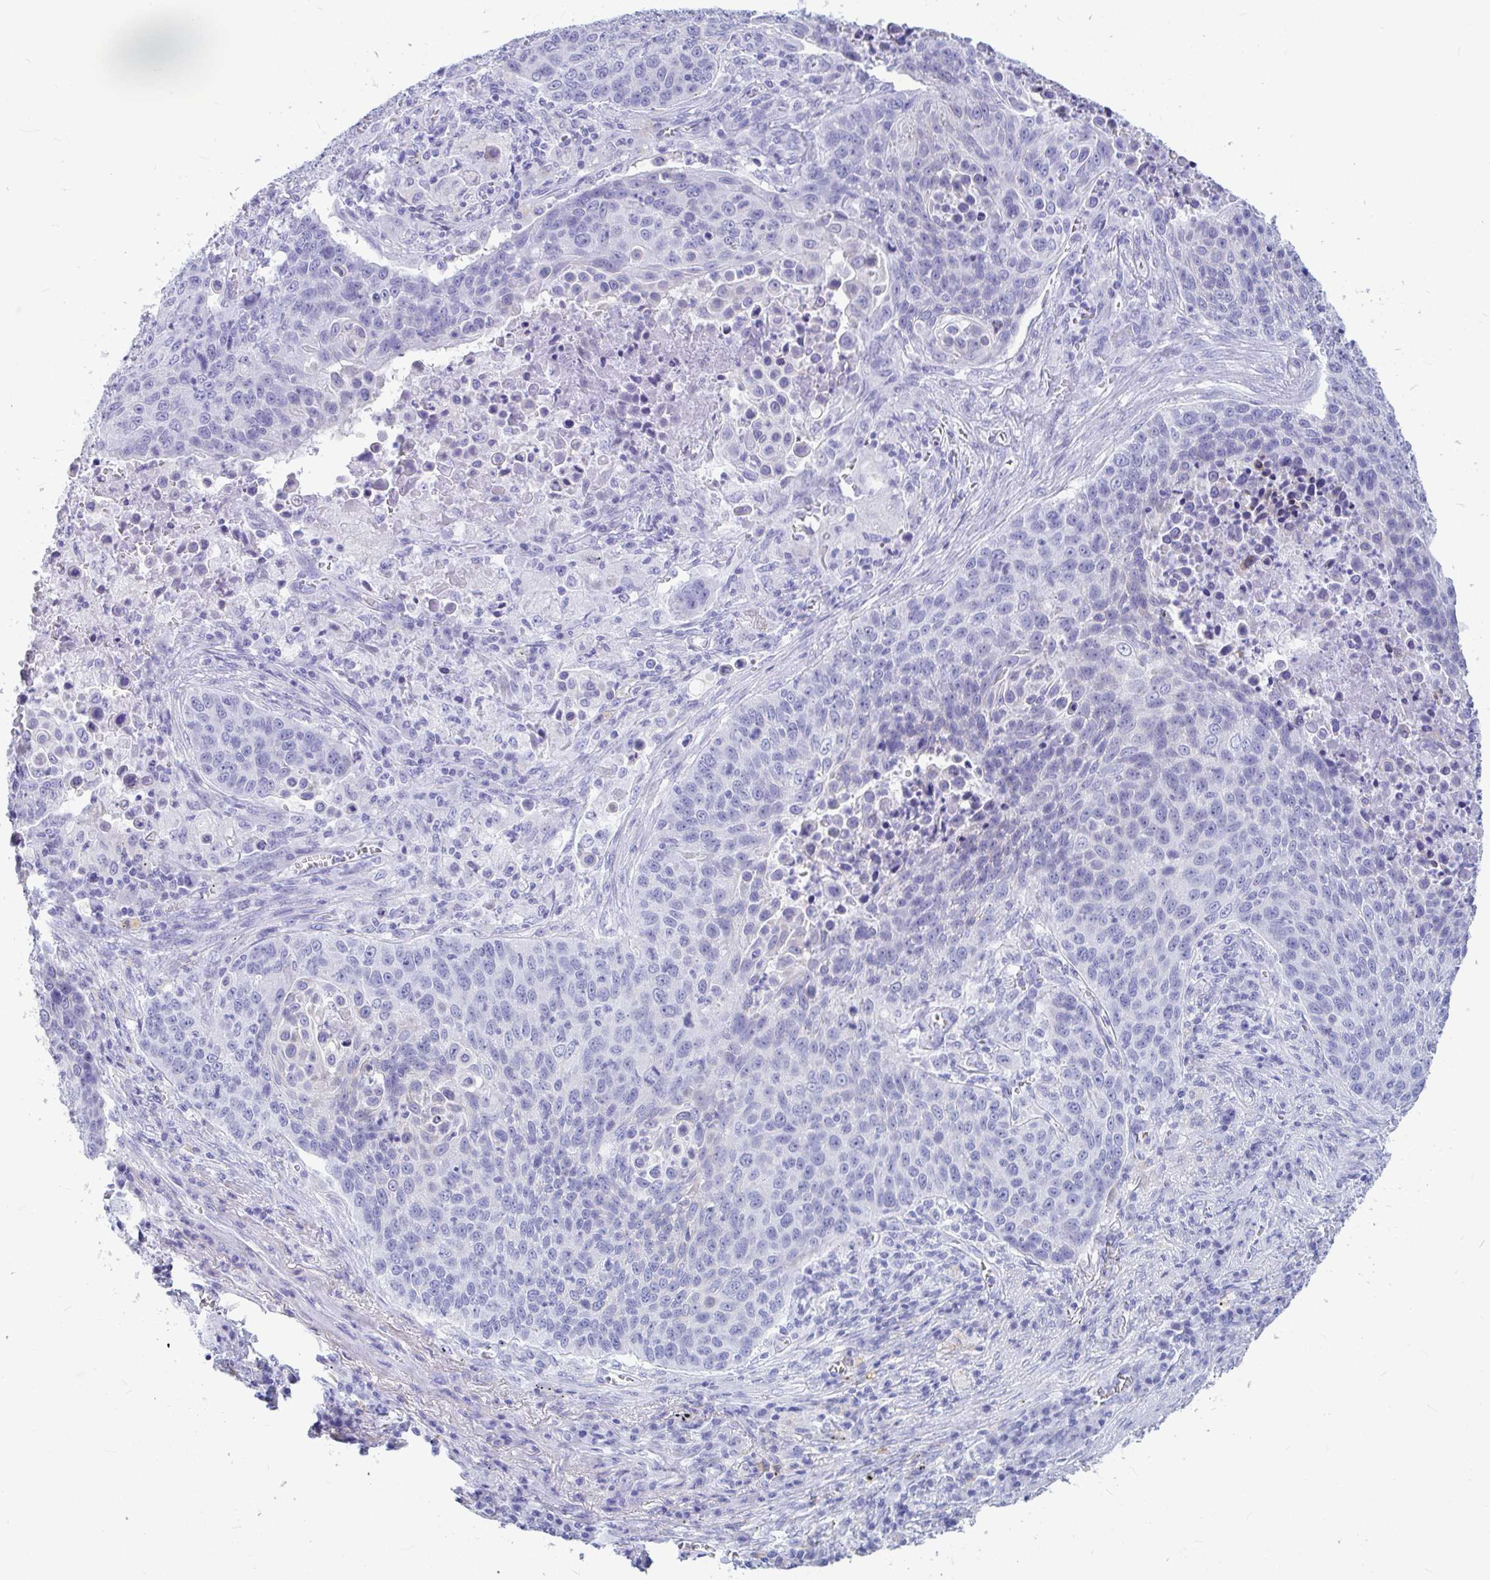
{"staining": {"intensity": "negative", "quantity": "none", "location": "none"}, "tissue": "lung cancer", "cell_type": "Tumor cells", "image_type": "cancer", "snomed": [{"axis": "morphology", "description": "Squamous cell carcinoma, NOS"}, {"axis": "topography", "description": "Lung"}], "caption": "High power microscopy histopathology image of an immunohistochemistry (IHC) micrograph of squamous cell carcinoma (lung), revealing no significant positivity in tumor cells.", "gene": "OR5J2", "patient": {"sex": "male", "age": 78}}